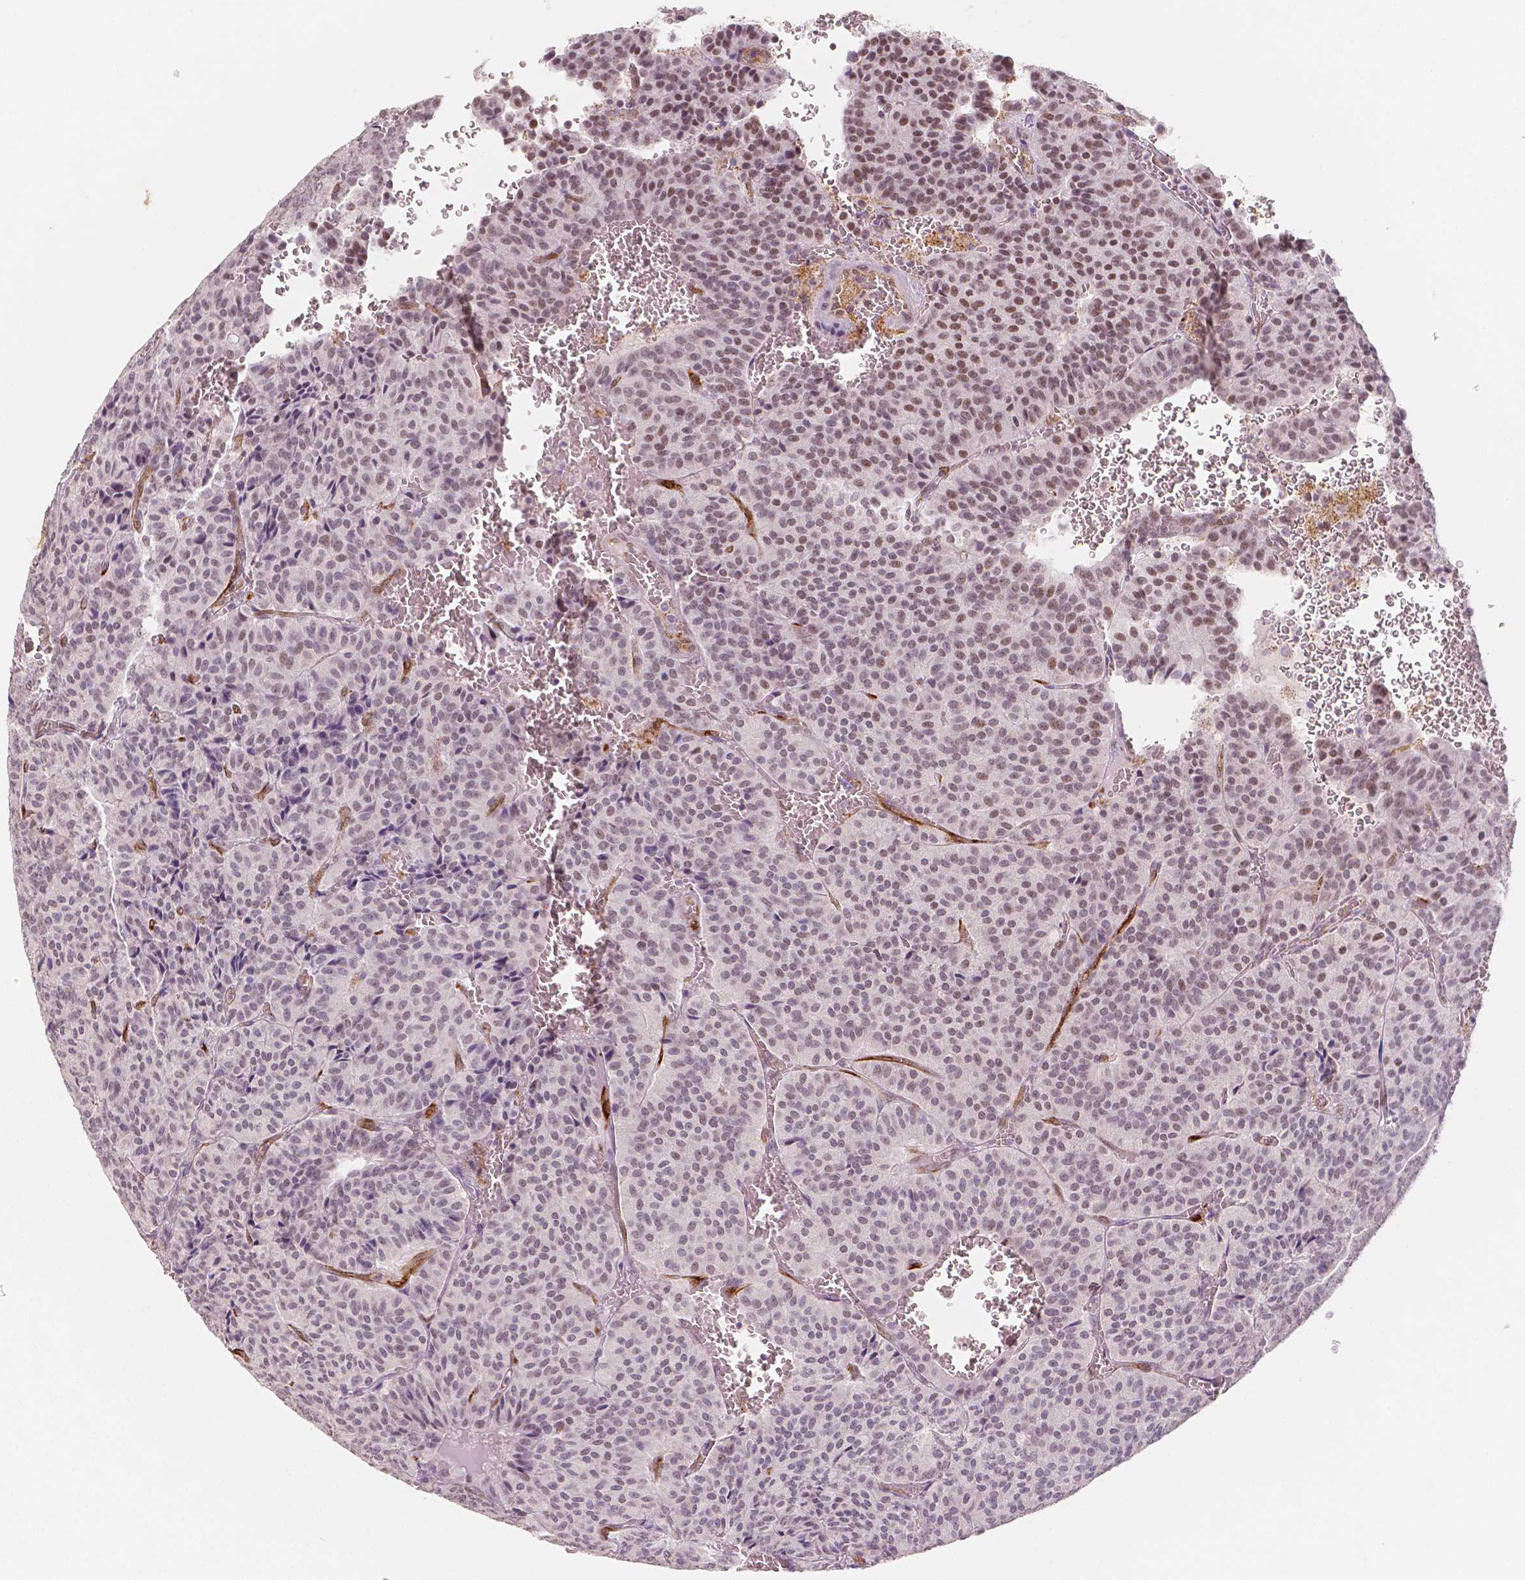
{"staining": {"intensity": "weak", "quantity": "25%-75%", "location": "nuclear"}, "tissue": "carcinoid", "cell_type": "Tumor cells", "image_type": "cancer", "snomed": [{"axis": "morphology", "description": "Carcinoid, malignant, NOS"}, {"axis": "topography", "description": "Lung"}], "caption": "Tumor cells exhibit low levels of weak nuclear positivity in approximately 25%-75% of cells in carcinoid (malignant). (DAB IHC, brown staining for protein, blue staining for nuclei).", "gene": "KDM5B", "patient": {"sex": "male", "age": 70}}